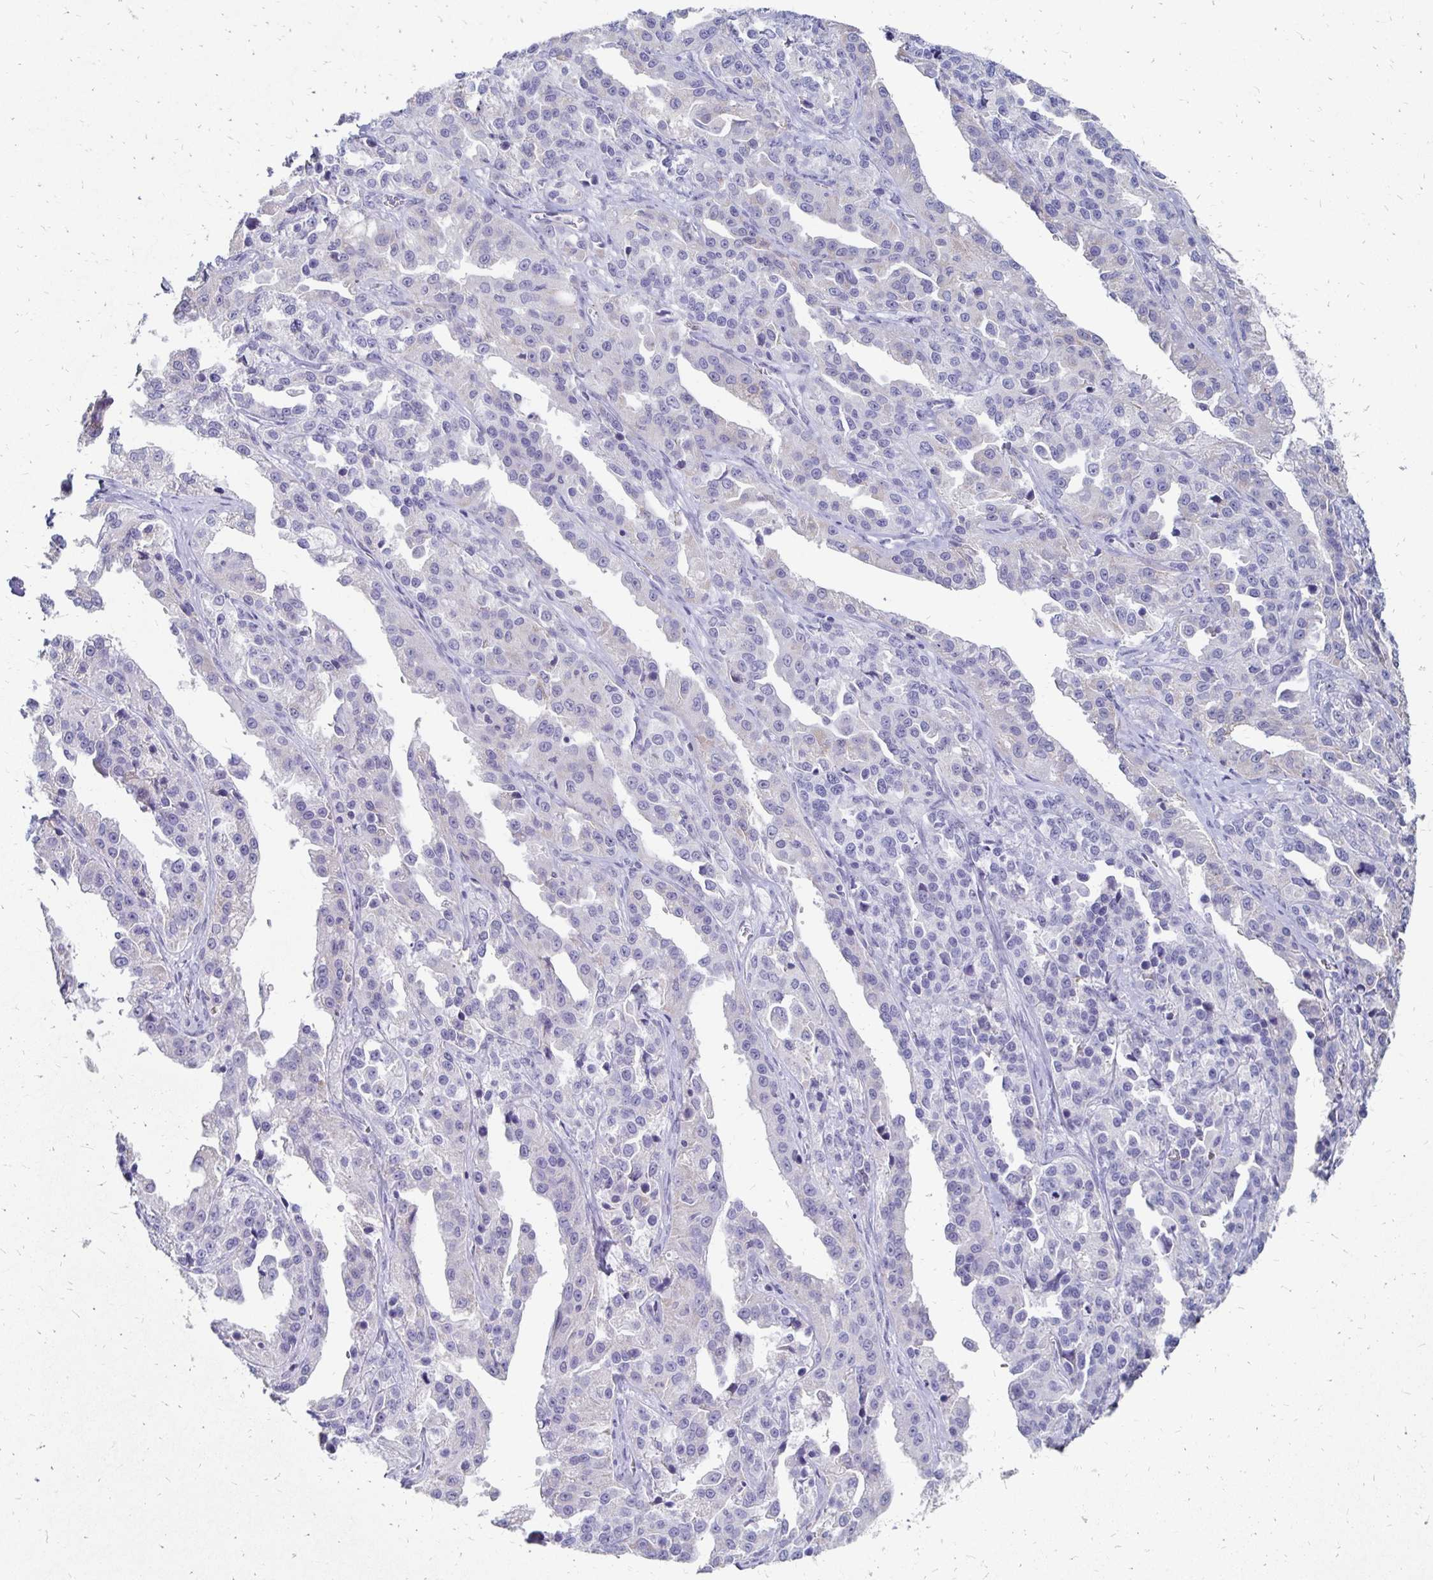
{"staining": {"intensity": "negative", "quantity": "none", "location": "none"}, "tissue": "ovarian cancer", "cell_type": "Tumor cells", "image_type": "cancer", "snomed": [{"axis": "morphology", "description": "Cystadenocarcinoma, serous, NOS"}, {"axis": "topography", "description": "Ovary"}], "caption": "Immunohistochemistry of human ovarian serous cystadenocarcinoma exhibits no staining in tumor cells. (DAB (3,3'-diaminobenzidine) immunohistochemistry (IHC) visualized using brightfield microscopy, high magnification).", "gene": "SYCP3", "patient": {"sex": "female", "age": 75}}